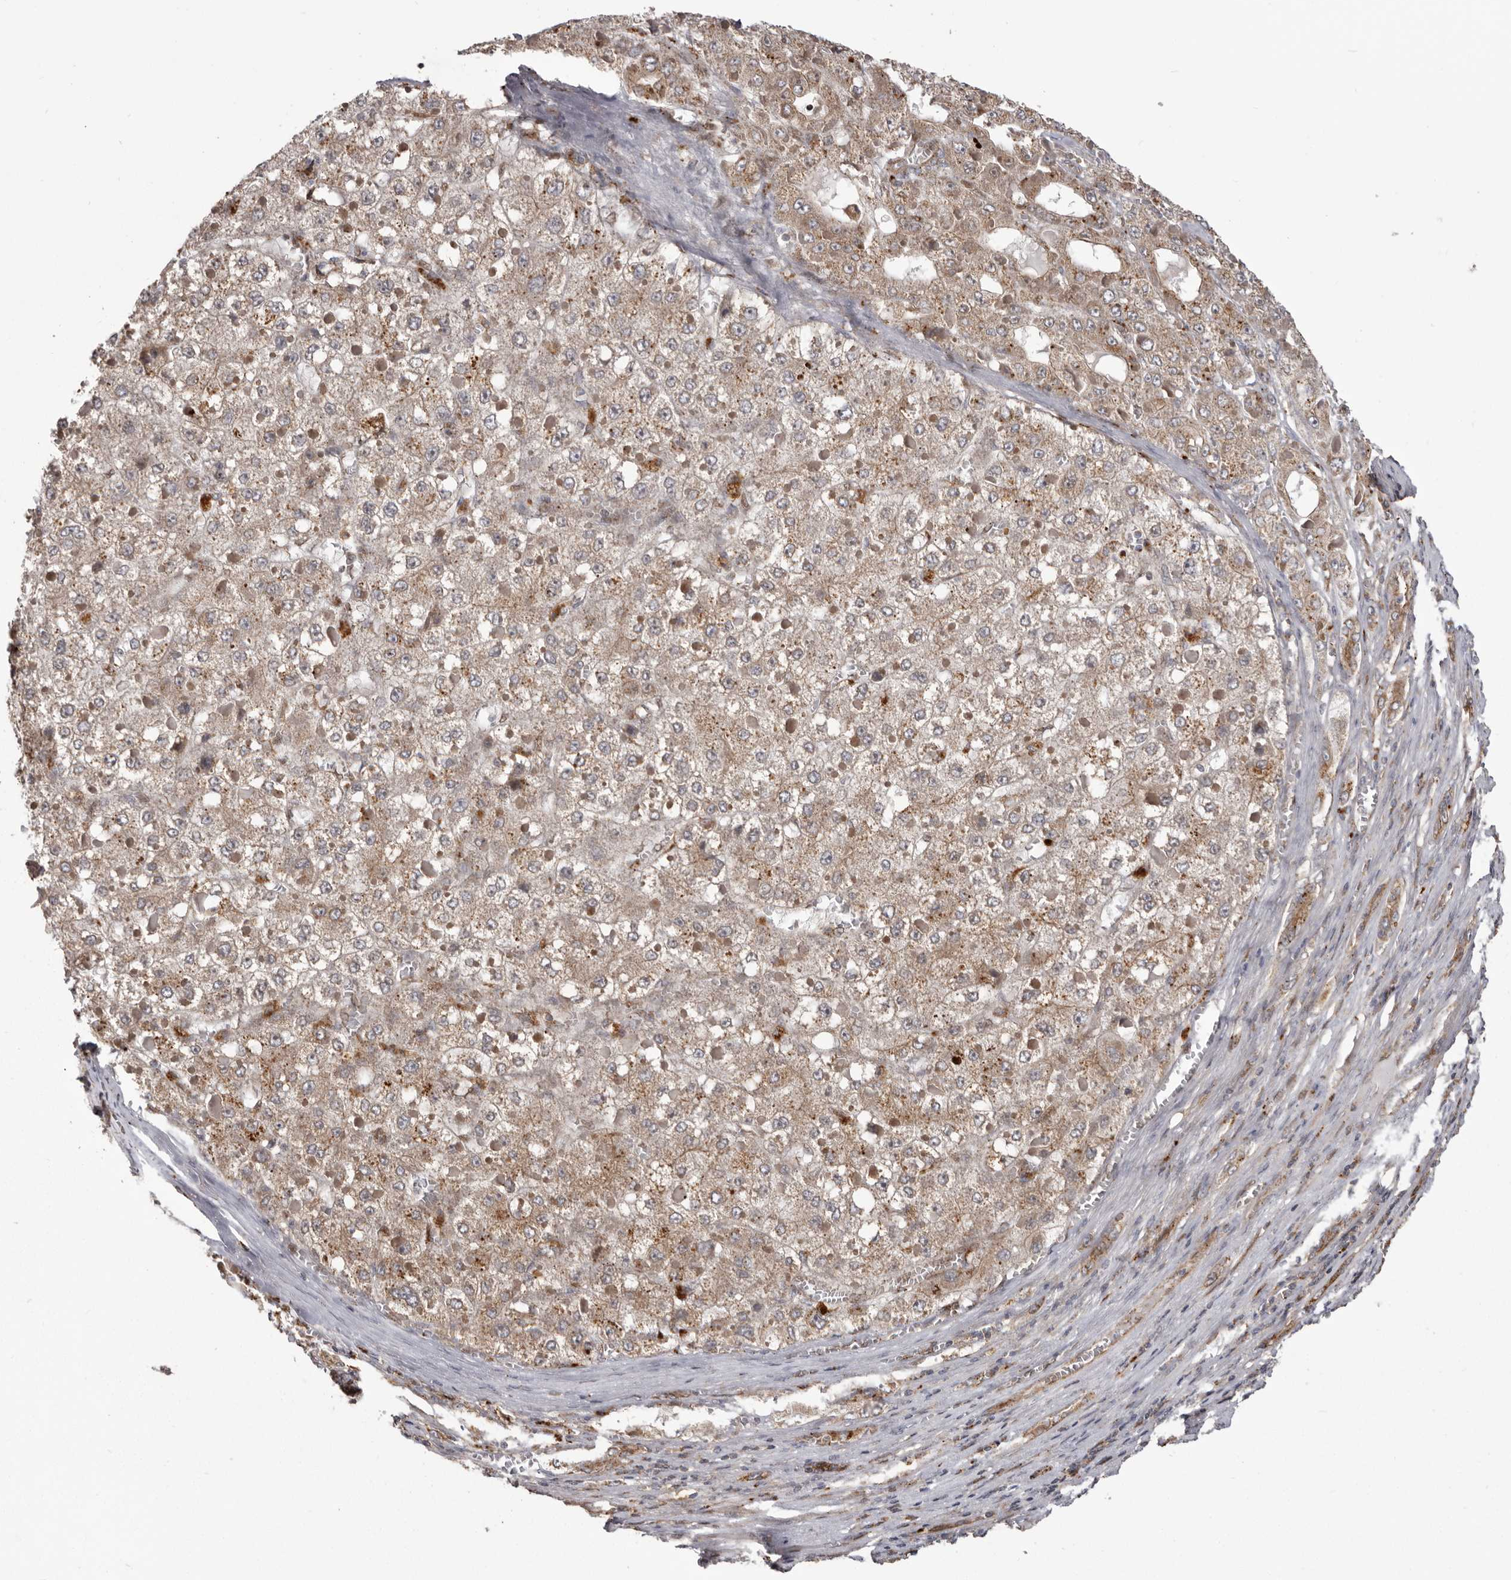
{"staining": {"intensity": "strong", "quantity": "25%-75%", "location": "cytoplasmic/membranous"}, "tissue": "liver cancer", "cell_type": "Tumor cells", "image_type": "cancer", "snomed": [{"axis": "morphology", "description": "Carcinoma, Hepatocellular, NOS"}, {"axis": "topography", "description": "Liver"}], "caption": "Tumor cells demonstrate high levels of strong cytoplasmic/membranous staining in approximately 25%-75% of cells in human hepatocellular carcinoma (liver).", "gene": "NUP43", "patient": {"sex": "female", "age": 73}}